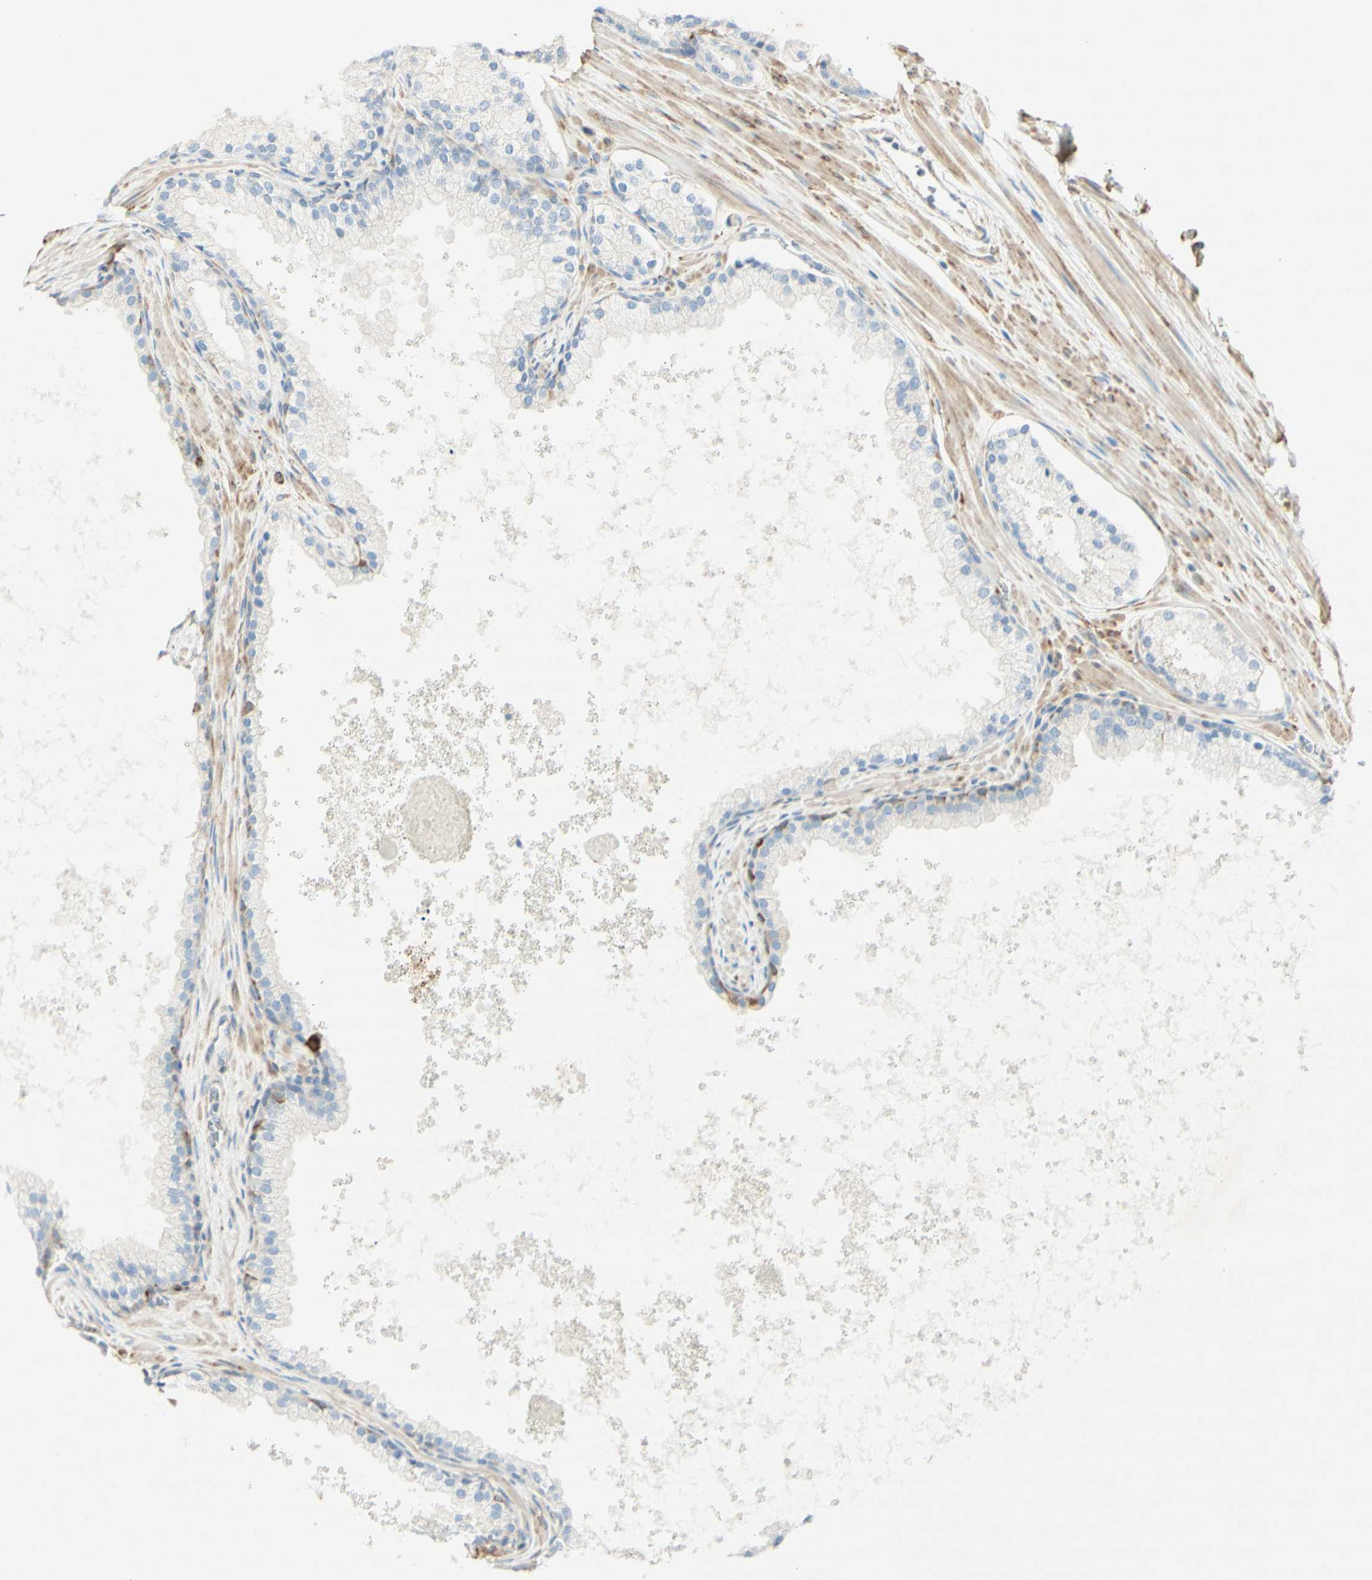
{"staining": {"intensity": "negative", "quantity": "none", "location": "none"}, "tissue": "prostate cancer", "cell_type": "Tumor cells", "image_type": "cancer", "snomed": [{"axis": "morphology", "description": "Adenocarcinoma, High grade"}, {"axis": "topography", "description": "Prostate"}], "caption": "A photomicrograph of human prostate cancer is negative for staining in tumor cells.", "gene": "MAP1B", "patient": {"sex": "male", "age": 65}}